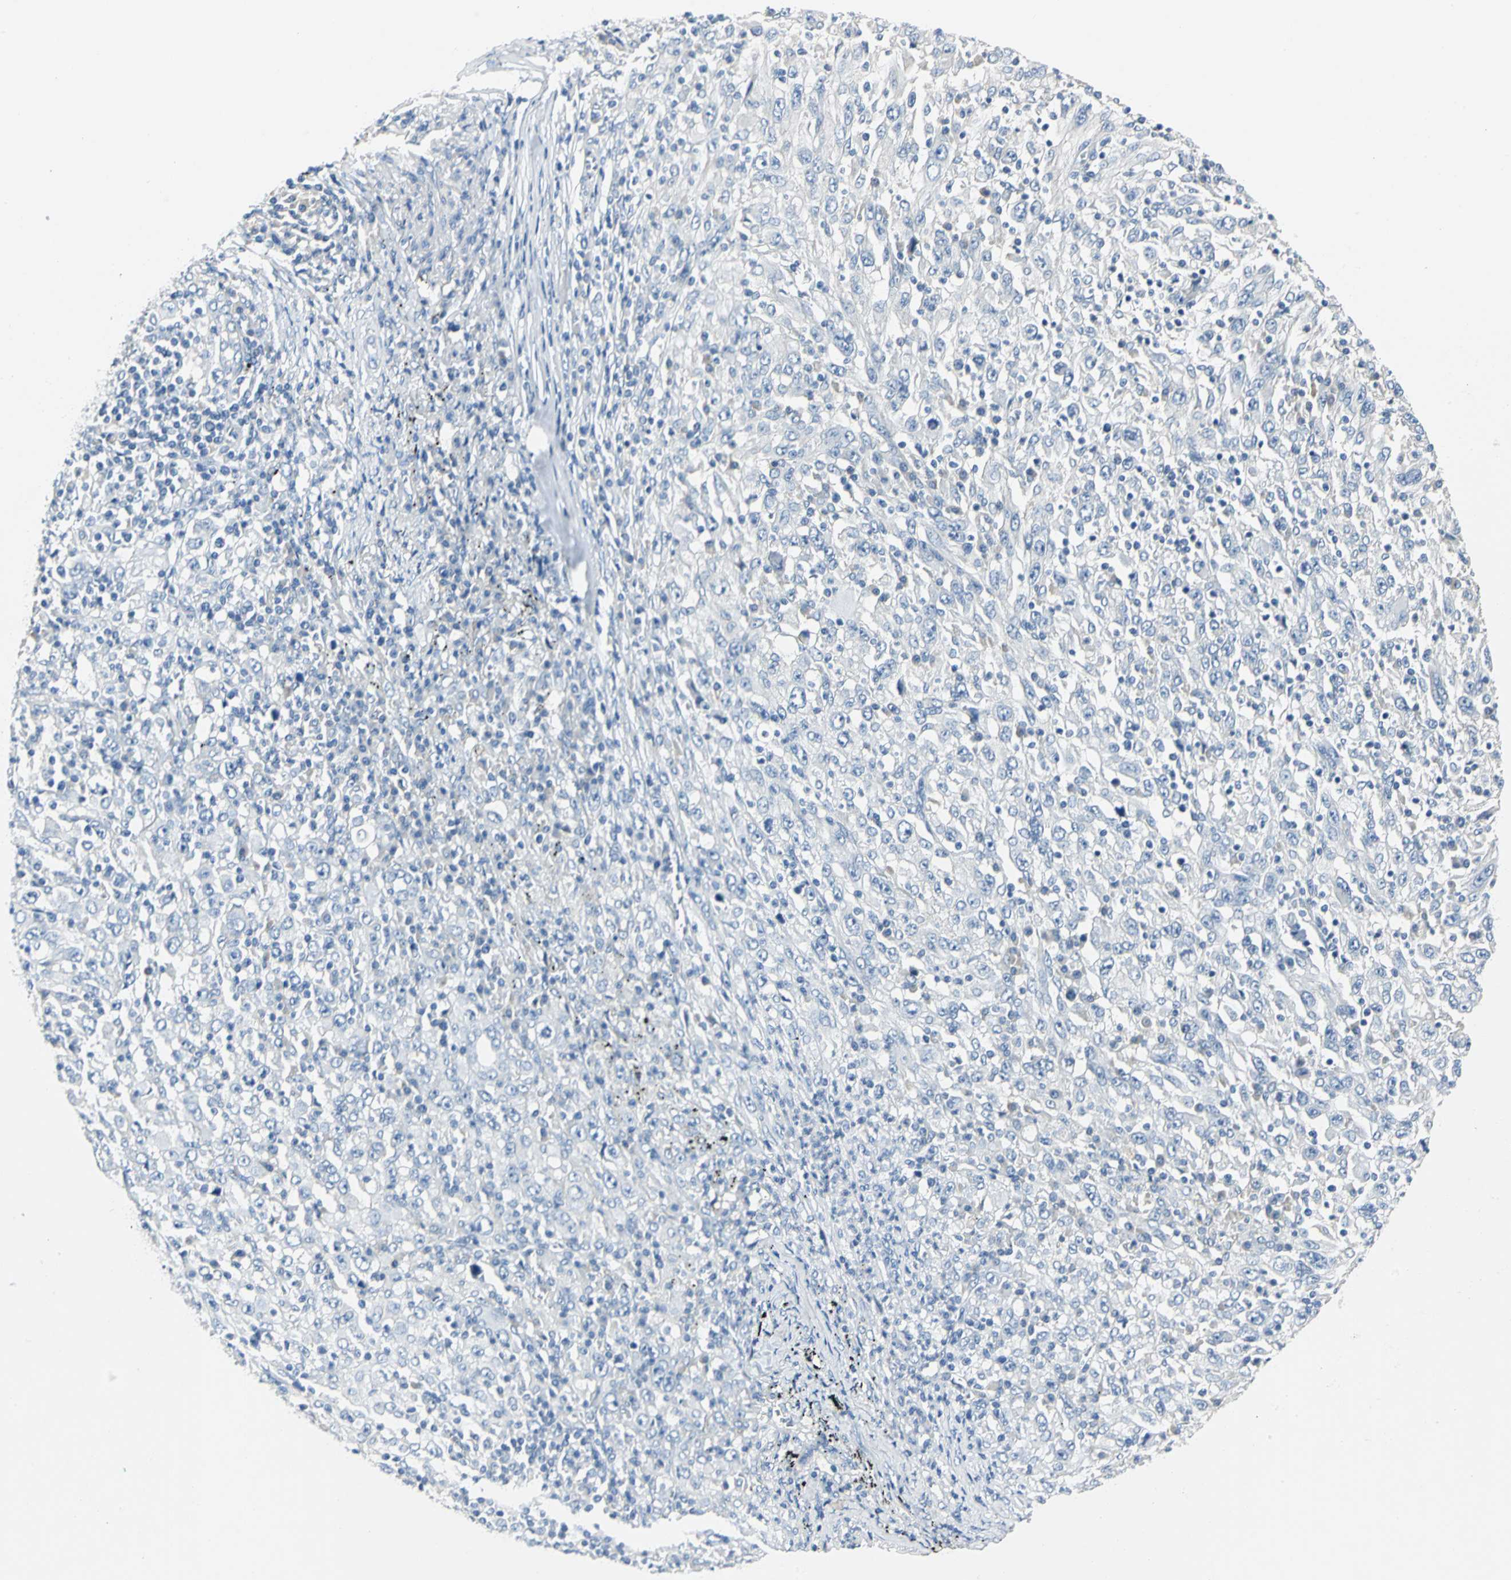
{"staining": {"intensity": "negative", "quantity": "none", "location": "none"}, "tissue": "melanoma", "cell_type": "Tumor cells", "image_type": "cancer", "snomed": [{"axis": "morphology", "description": "Malignant melanoma, Metastatic site"}, {"axis": "topography", "description": "Skin"}], "caption": "Immunohistochemistry (IHC) of human melanoma exhibits no positivity in tumor cells.", "gene": "RIPOR1", "patient": {"sex": "female", "age": 56}}